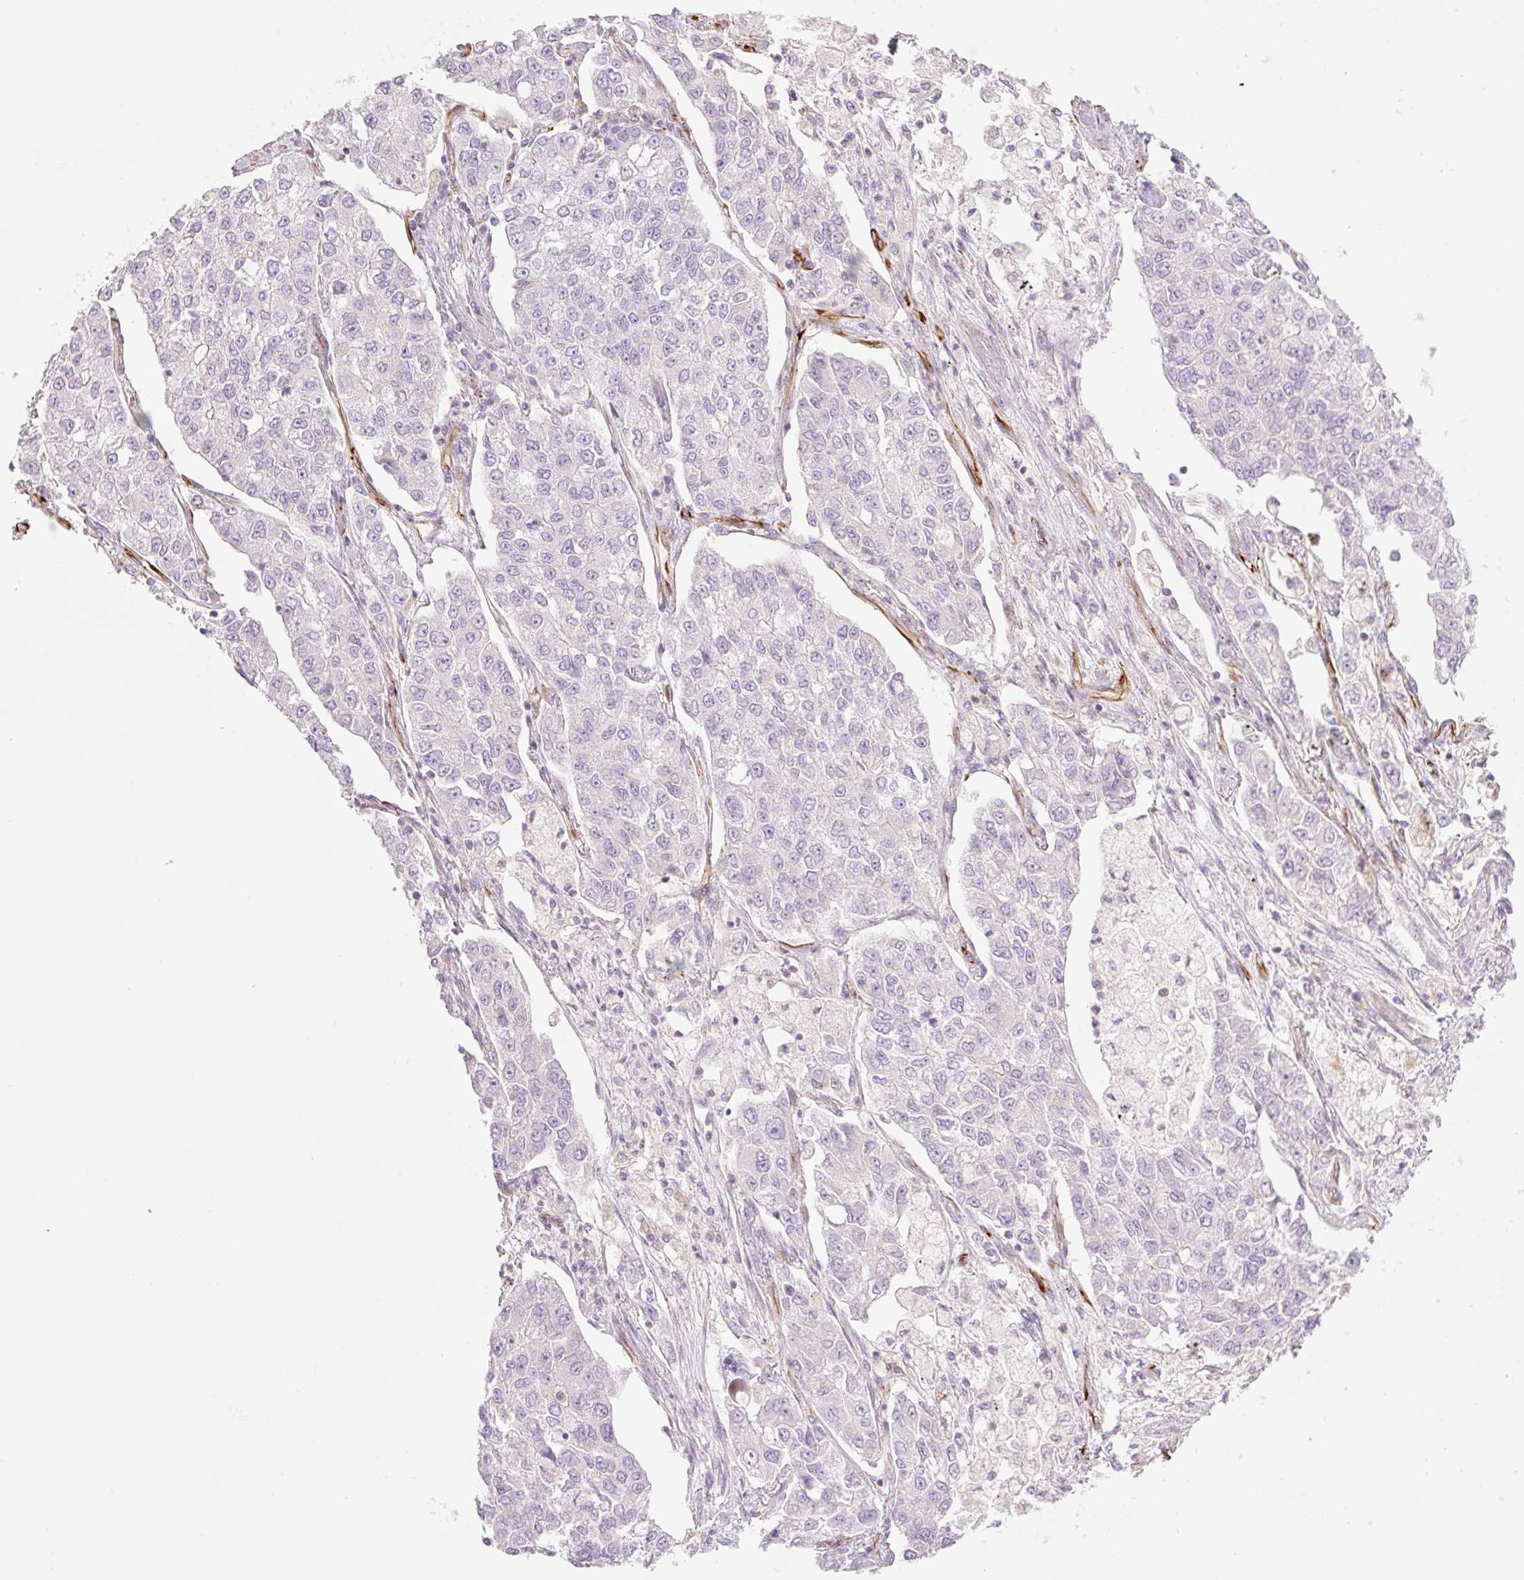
{"staining": {"intensity": "negative", "quantity": "none", "location": "none"}, "tissue": "lung cancer", "cell_type": "Tumor cells", "image_type": "cancer", "snomed": [{"axis": "morphology", "description": "Adenocarcinoma, NOS"}, {"axis": "topography", "description": "Lung"}], "caption": "Adenocarcinoma (lung) stained for a protein using IHC reveals no positivity tumor cells.", "gene": "ZFYVE21", "patient": {"sex": "male", "age": 49}}